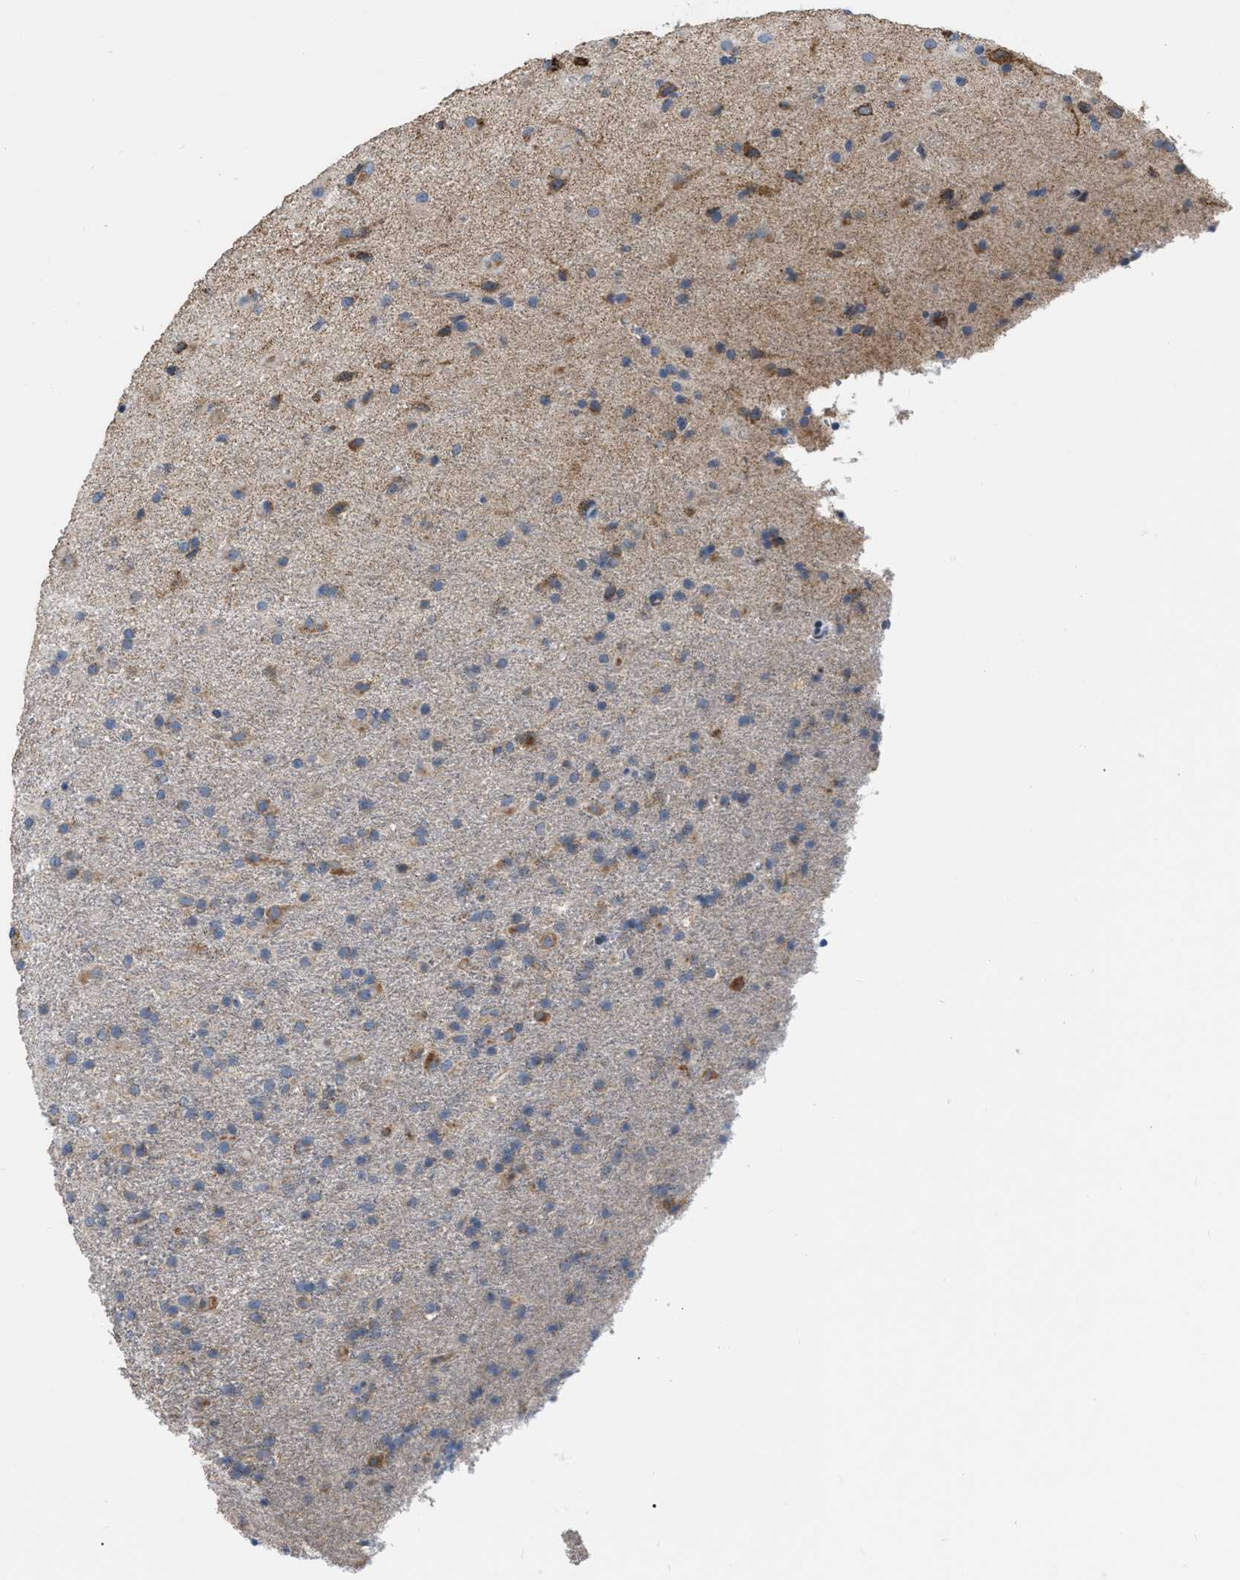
{"staining": {"intensity": "moderate", "quantity": "<25%", "location": "cytoplasmic/membranous"}, "tissue": "glioma", "cell_type": "Tumor cells", "image_type": "cancer", "snomed": [{"axis": "morphology", "description": "Glioma, malignant, Low grade"}, {"axis": "topography", "description": "Brain"}], "caption": "A brown stain labels moderate cytoplasmic/membranous positivity of a protein in low-grade glioma (malignant) tumor cells. (Stains: DAB in brown, nuclei in blue, Microscopy: brightfield microscopy at high magnification).", "gene": "DDX56", "patient": {"sex": "male", "age": 65}}